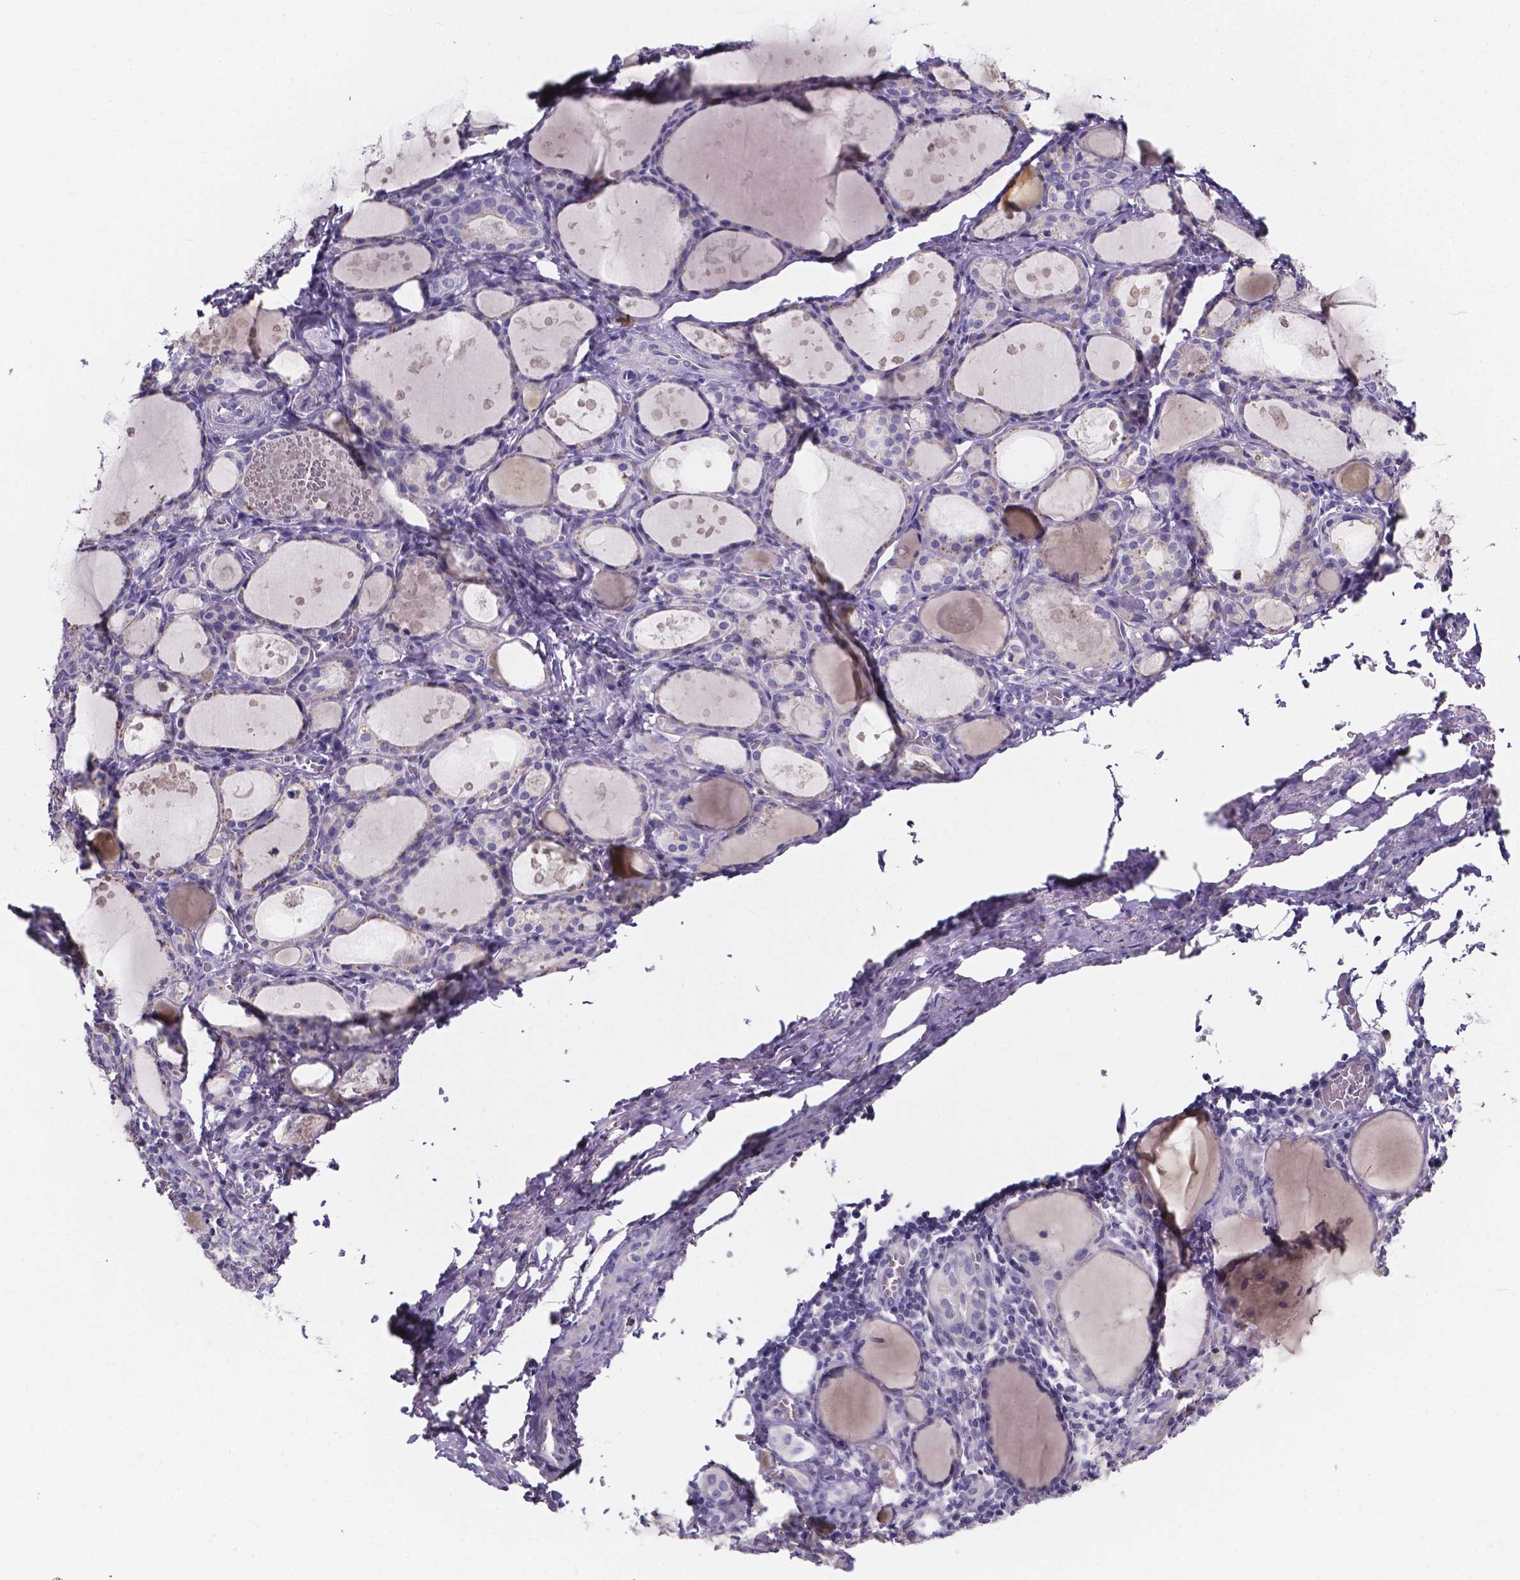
{"staining": {"intensity": "negative", "quantity": "none", "location": "none"}, "tissue": "thyroid gland", "cell_type": "Glandular cells", "image_type": "normal", "snomed": [{"axis": "morphology", "description": "Normal tissue, NOS"}, {"axis": "topography", "description": "Thyroid gland"}], "caption": "This image is of benign thyroid gland stained with IHC to label a protein in brown with the nuclei are counter-stained blue. There is no positivity in glandular cells.", "gene": "SPOCD1", "patient": {"sex": "male", "age": 68}}